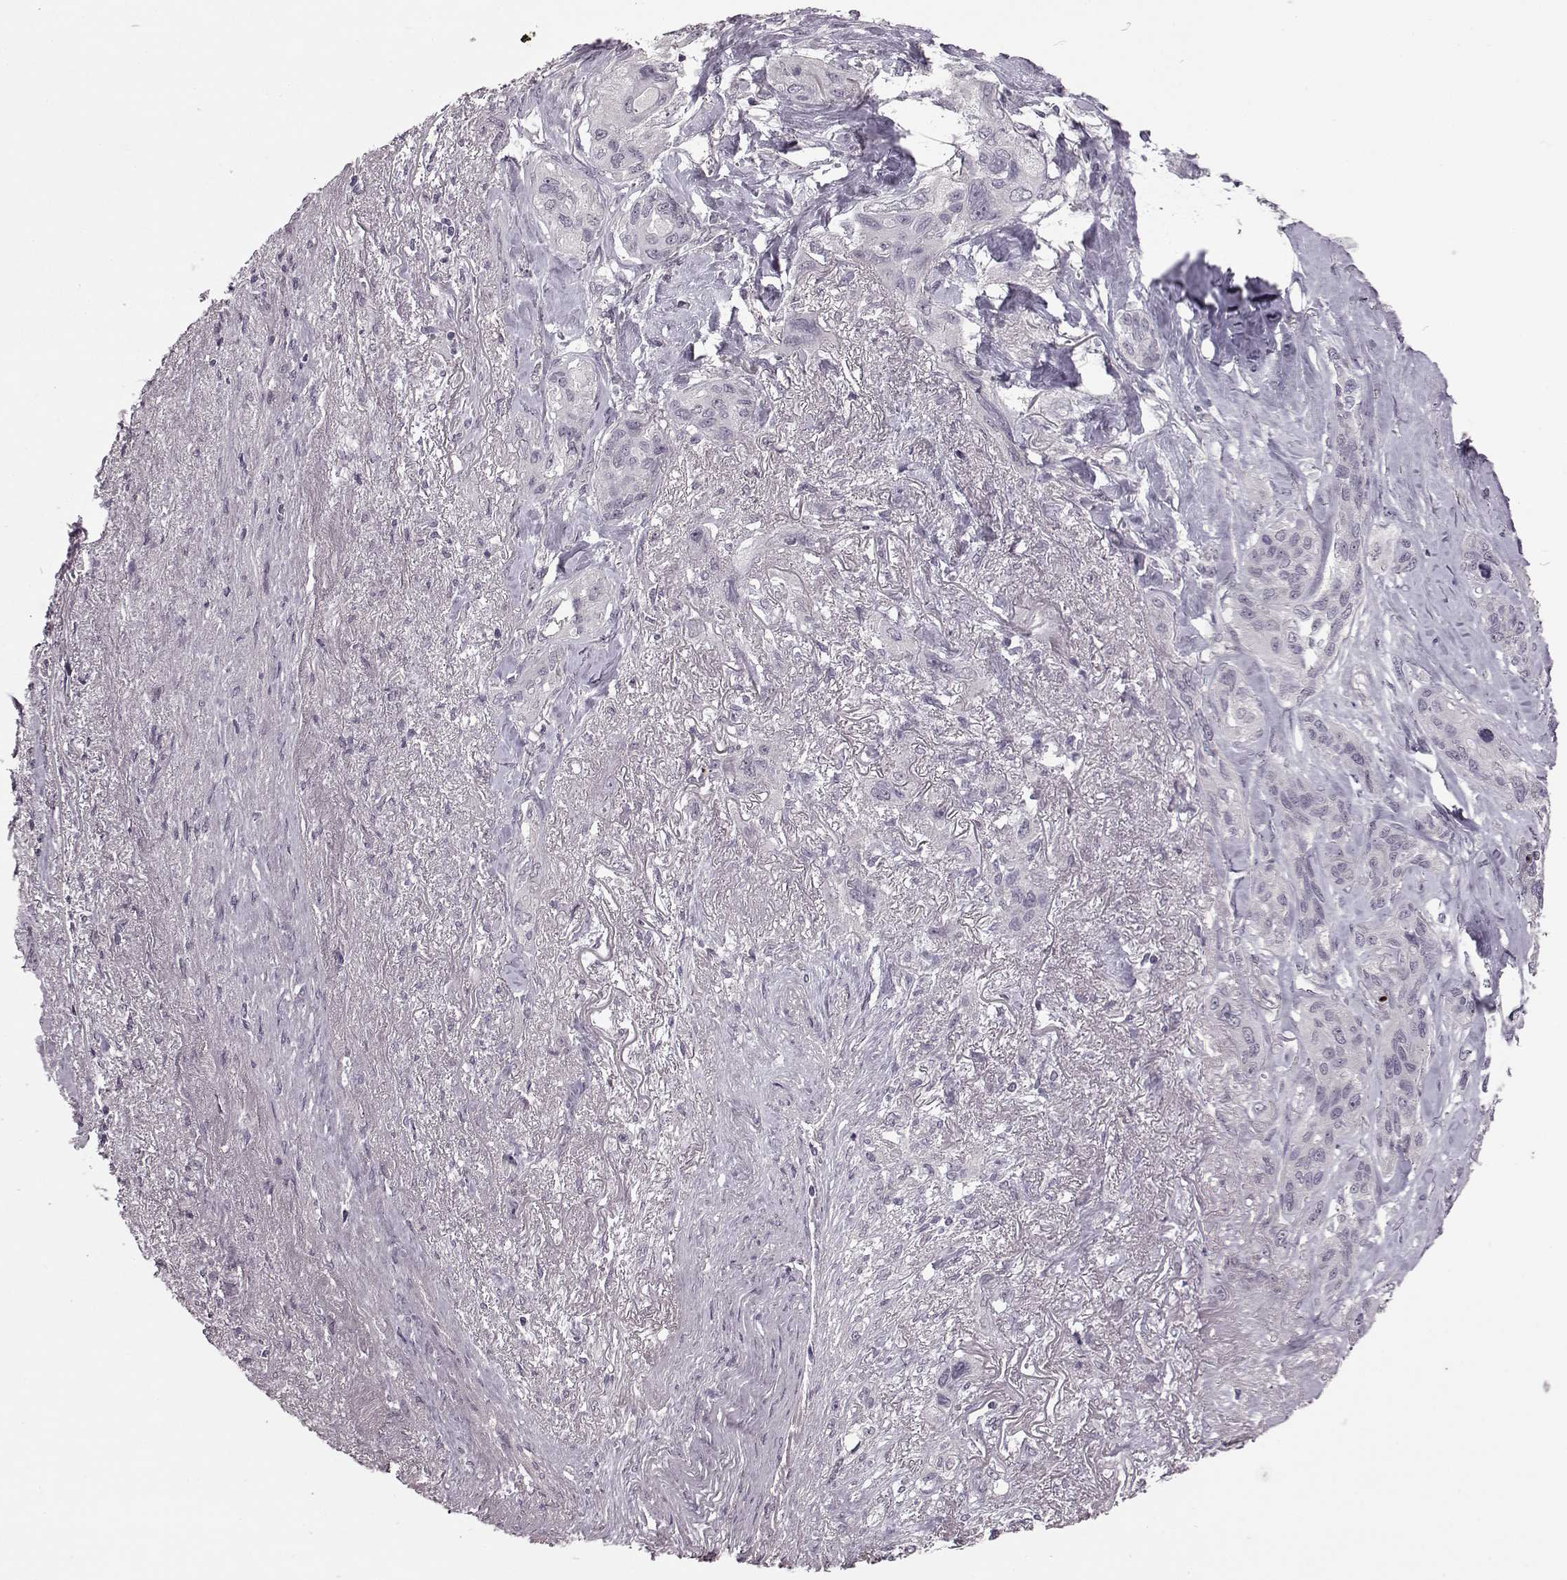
{"staining": {"intensity": "negative", "quantity": "none", "location": "none"}, "tissue": "lung cancer", "cell_type": "Tumor cells", "image_type": "cancer", "snomed": [{"axis": "morphology", "description": "Squamous cell carcinoma, NOS"}, {"axis": "topography", "description": "Lung"}], "caption": "Tumor cells show no significant expression in lung cancer. (DAB (3,3'-diaminobenzidine) IHC with hematoxylin counter stain).", "gene": "GAL", "patient": {"sex": "female", "age": 70}}